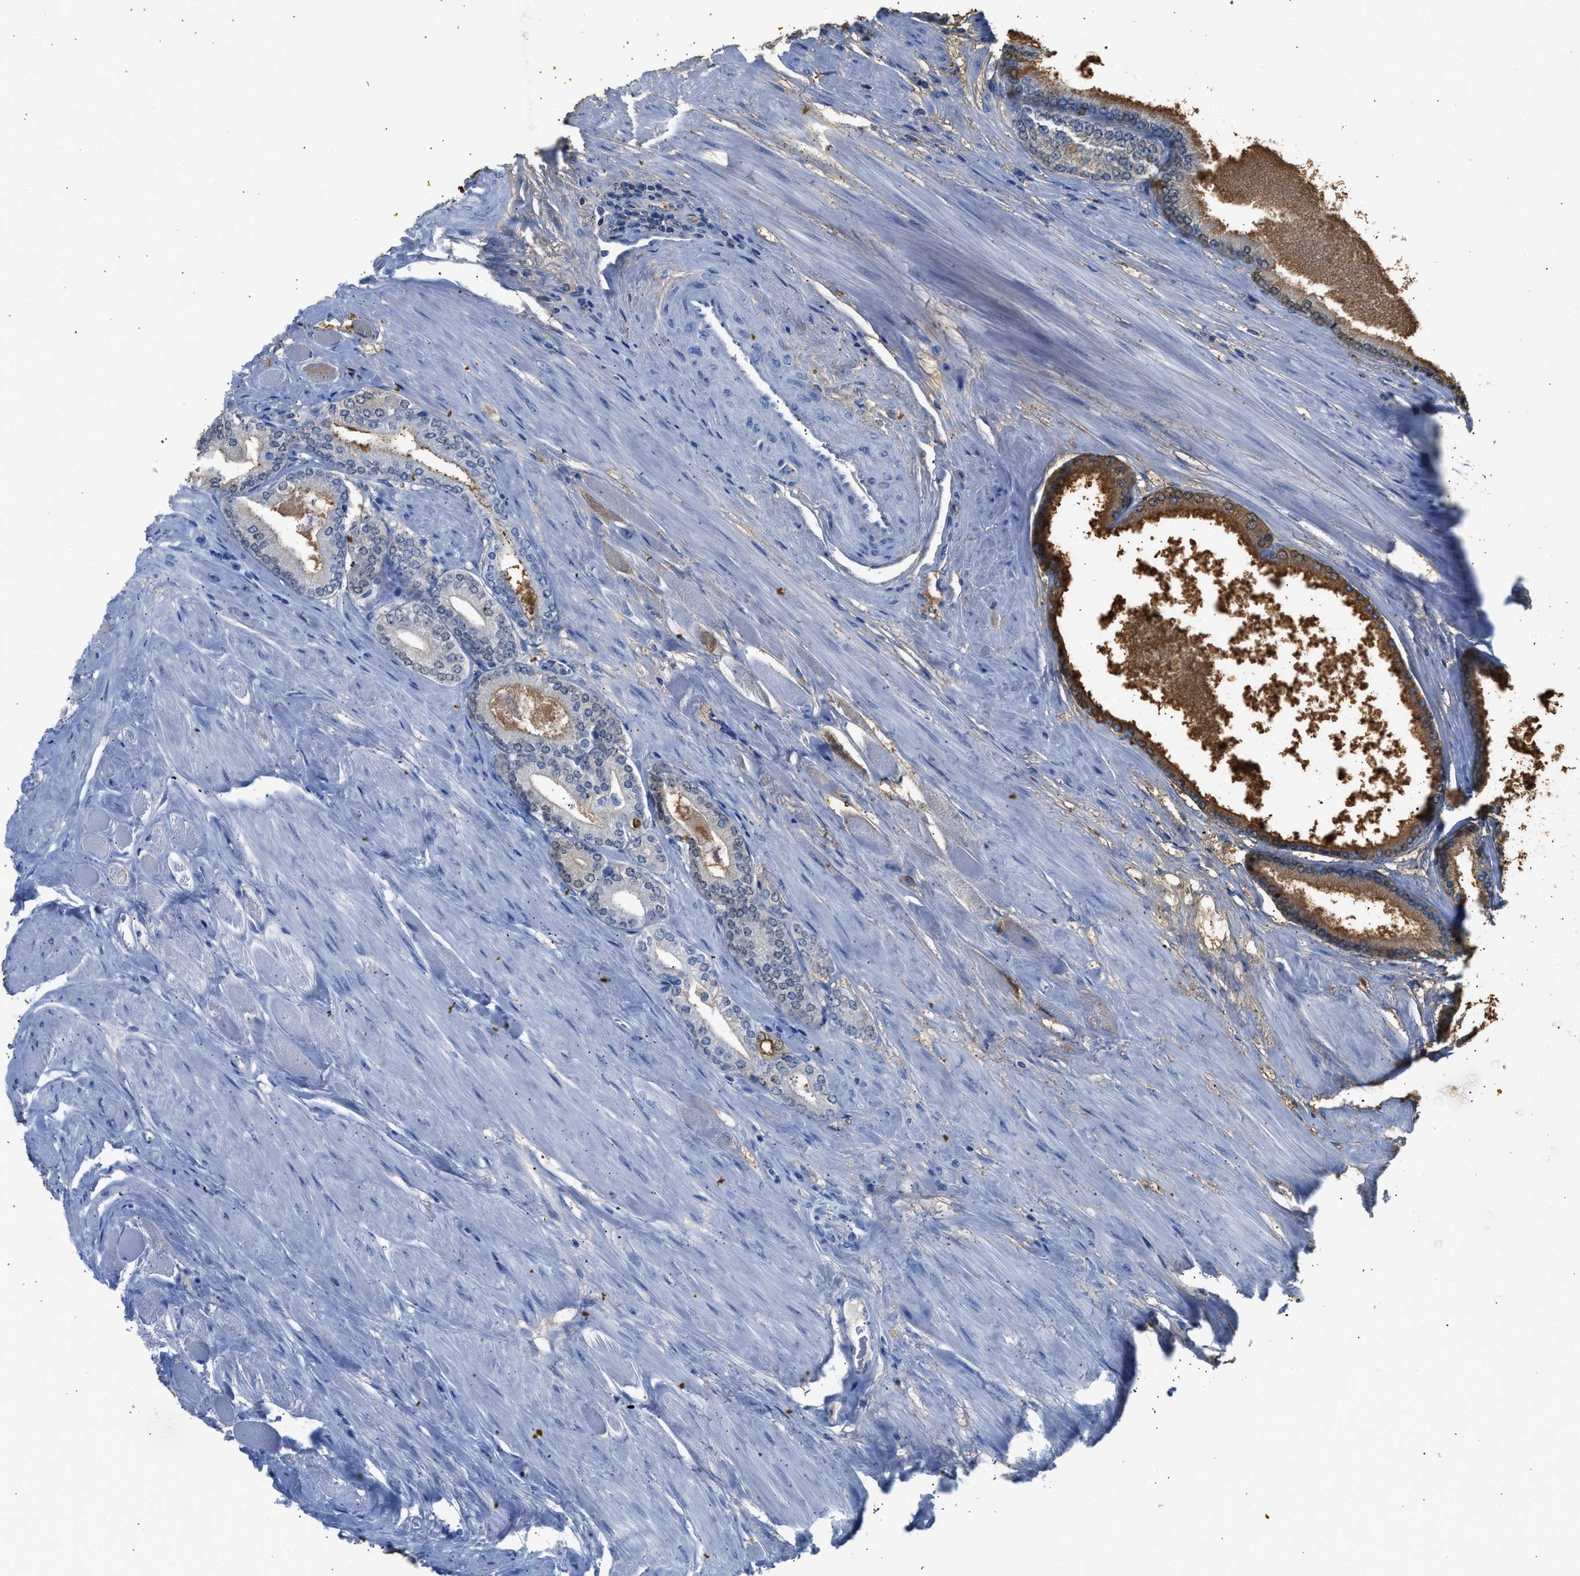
{"staining": {"intensity": "moderate", "quantity": ">75%", "location": "cytoplasmic/membranous"}, "tissue": "prostate cancer", "cell_type": "Tumor cells", "image_type": "cancer", "snomed": [{"axis": "morphology", "description": "Adenocarcinoma, High grade"}, {"axis": "topography", "description": "Prostate"}], "caption": "An image of prostate cancer (adenocarcinoma (high-grade)) stained for a protein shows moderate cytoplasmic/membranous brown staining in tumor cells. The staining is performed using DAB (3,3'-diaminobenzidine) brown chromogen to label protein expression. The nuclei are counter-stained blue using hematoxylin.", "gene": "FAIM2", "patient": {"sex": "male", "age": 61}}